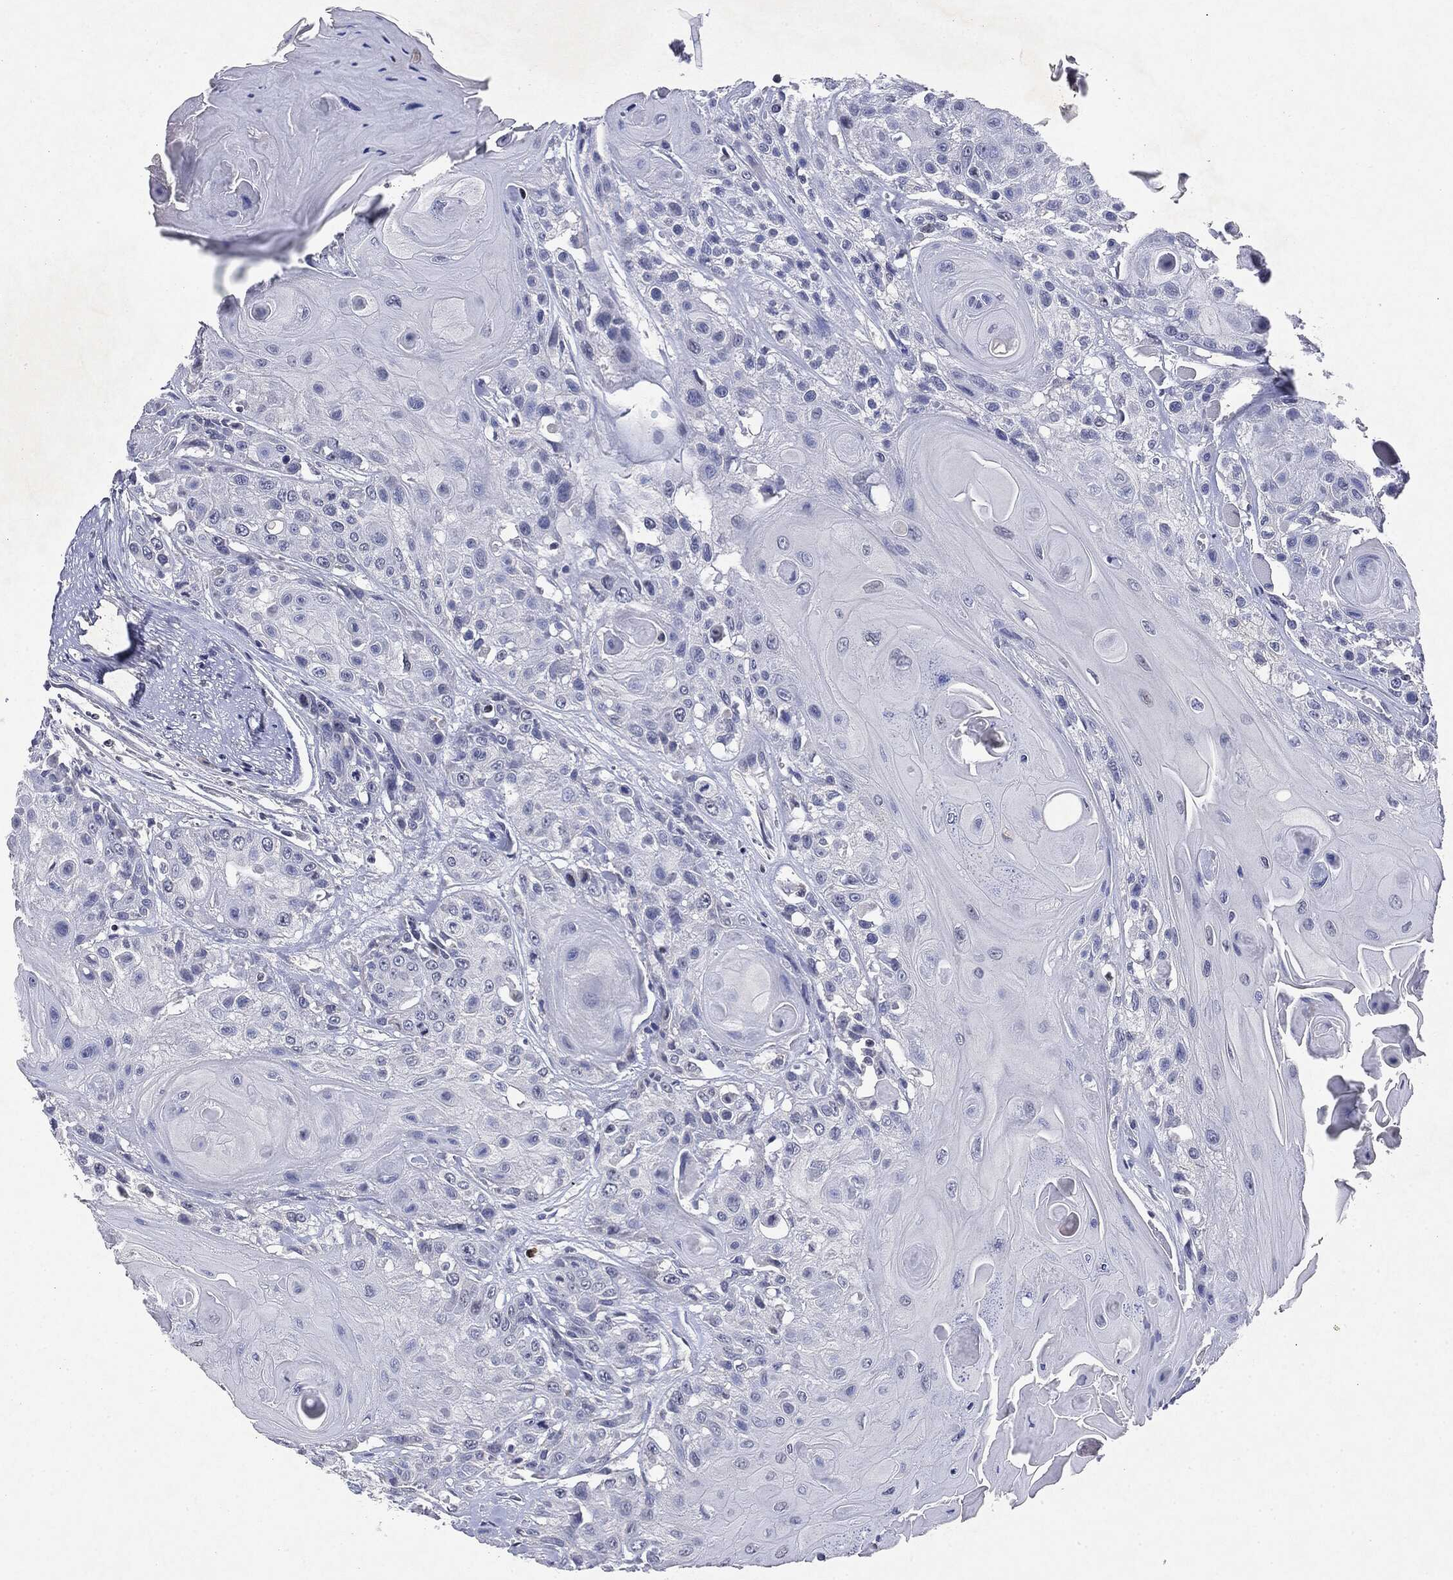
{"staining": {"intensity": "negative", "quantity": "none", "location": "none"}, "tissue": "head and neck cancer", "cell_type": "Tumor cells", "image_type": "cancer", "snomed": [{"axis": "morphology", "description": "Squamous cell carcinoma, NOS"}, {"axis": "topography", "description": "Head-Neck"}], "caption": "Tumor cells are negative for brown protein staining in squamous cell carcinoma (head and neck).", "gene": "KIF2C", "patient": {"sex": "female", "age": 59}}